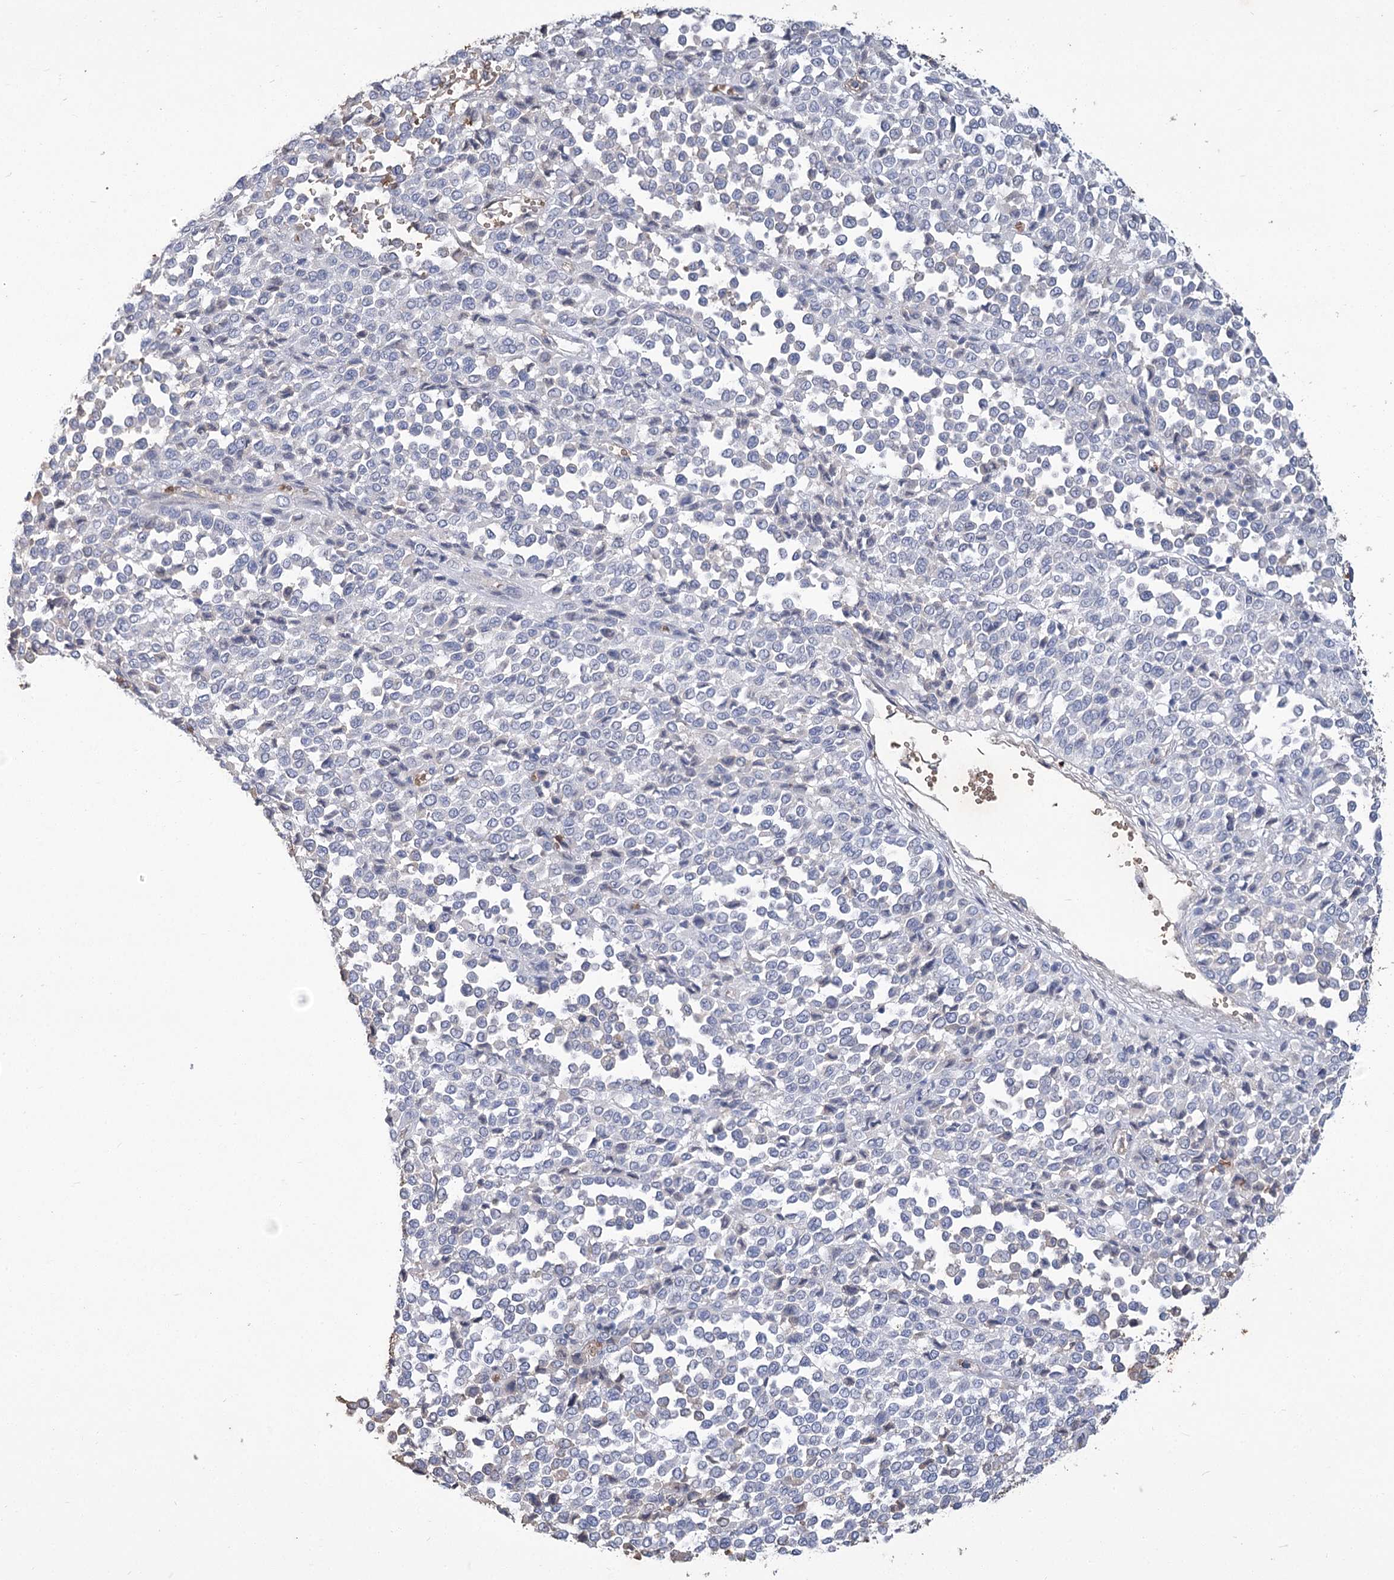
{"staining": {"intensity": "negative", "quantity": "none", "location": "none"}, "tissue": "melanoma", "cell_type": "Tumor cells", "image_type": "cancer", "snomed": [{"axis": "morphology", "description": "Malignant melanoma, Metastatic site"}, {"axis": "topography", "description": "Pancreas"}], "caption": "This is an immunohistochemistry micrograph of human malignant melanoma (metastatic site). There is no staining in tumor cells.", "gene": "HBA1", "patient": {"sex": "female", "age": 30}}